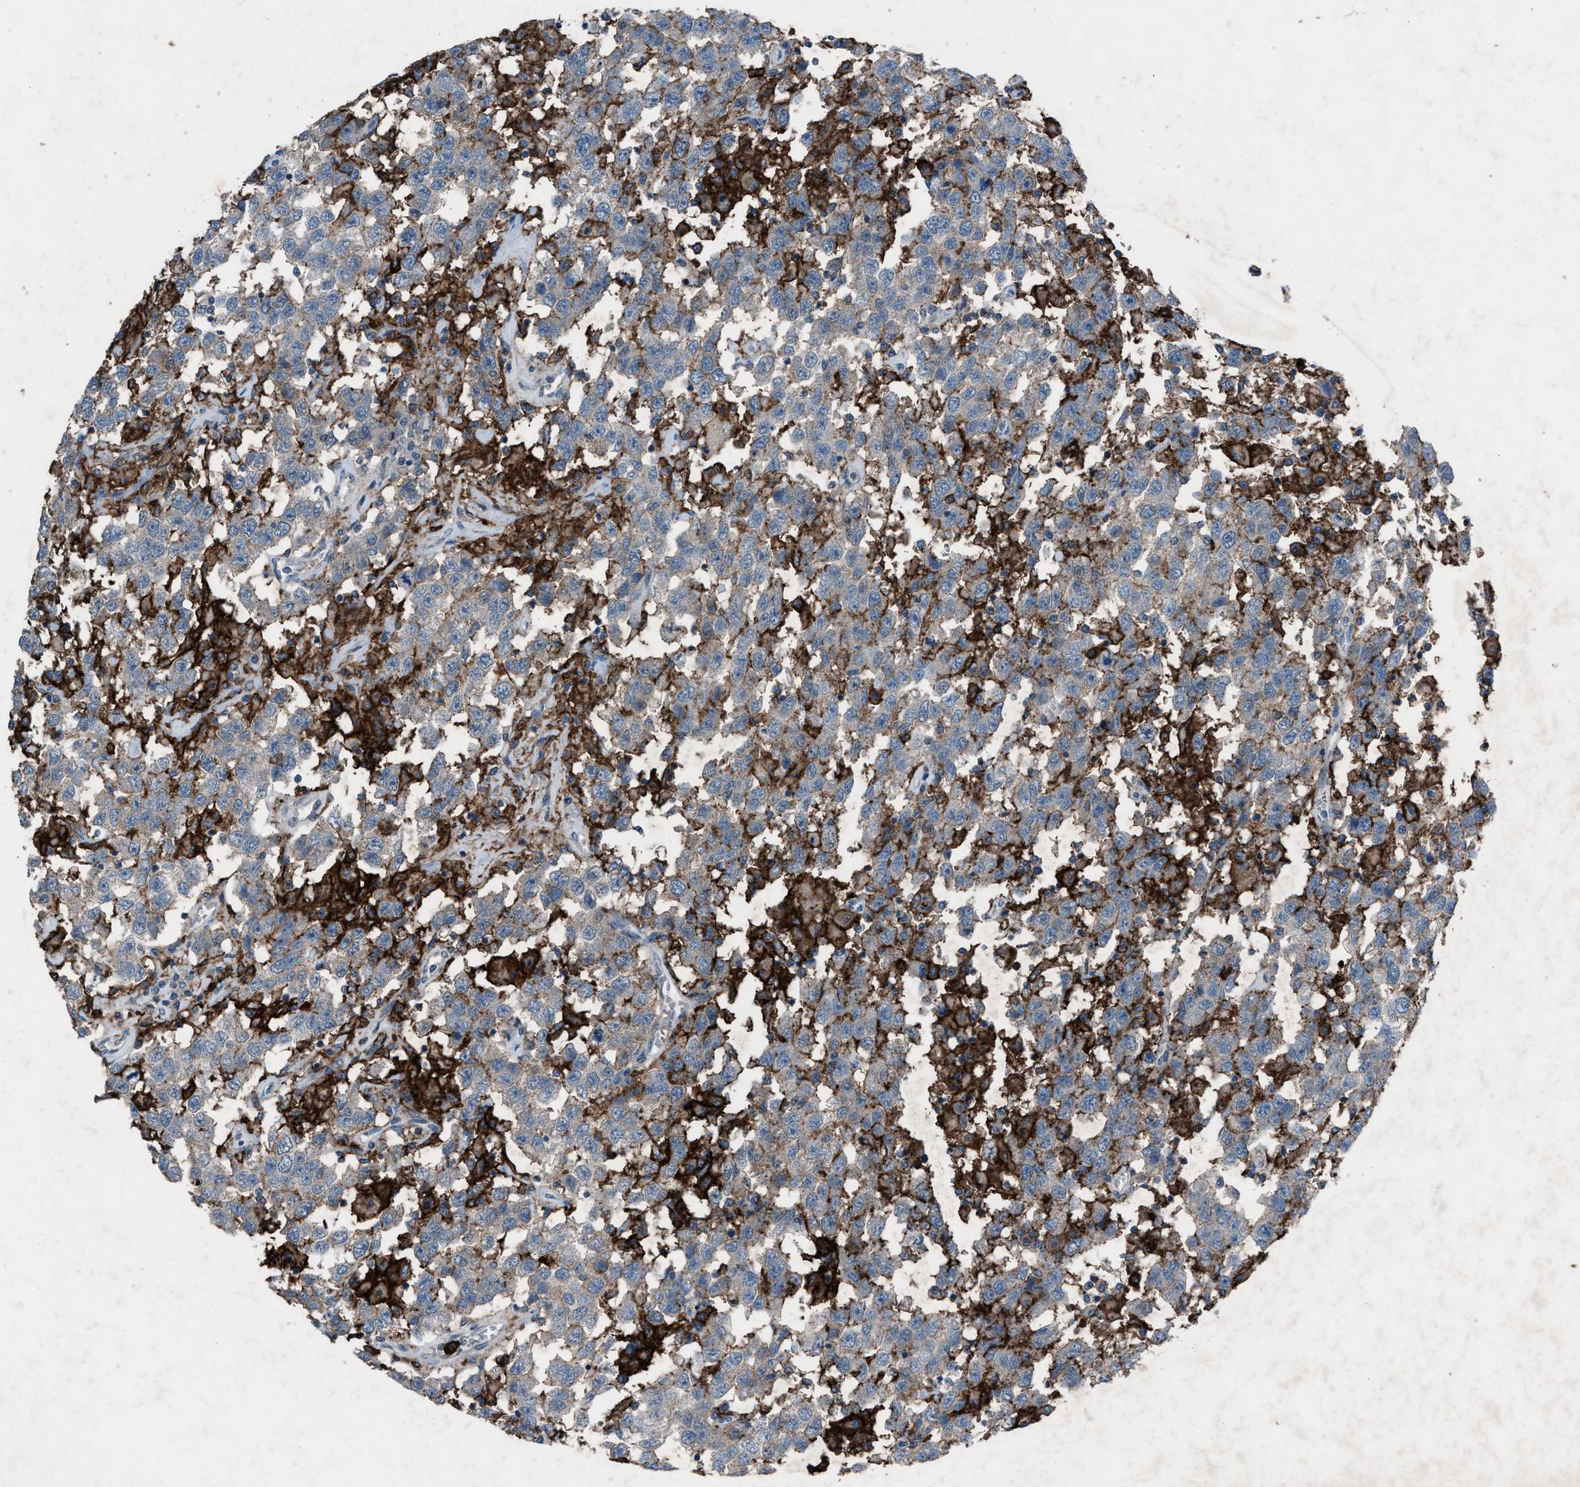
{"staining": {"intensity": "weak", "quantity": "<25%", "location": "cytoplasmic/membranous"}, "tissue": "testis cancer", "cell_type": "Tumor cells", "image_type": "cancer", "snomed": [{"axis": "morphology", "description": "Seminoma, NOS"}, {"axis": "topography", "description": "Testis"}], "caption": "The photomicrograph demonstrates no staining of tumor cells in testis cancer. The staining was performed using DAB to visualize the protein expression in brown, while the nuclei were stained in blue with hematoxylin (Magnification: 20x).", "gene": "FCER1G", "patient": {"sex": "male", "age": 41}}